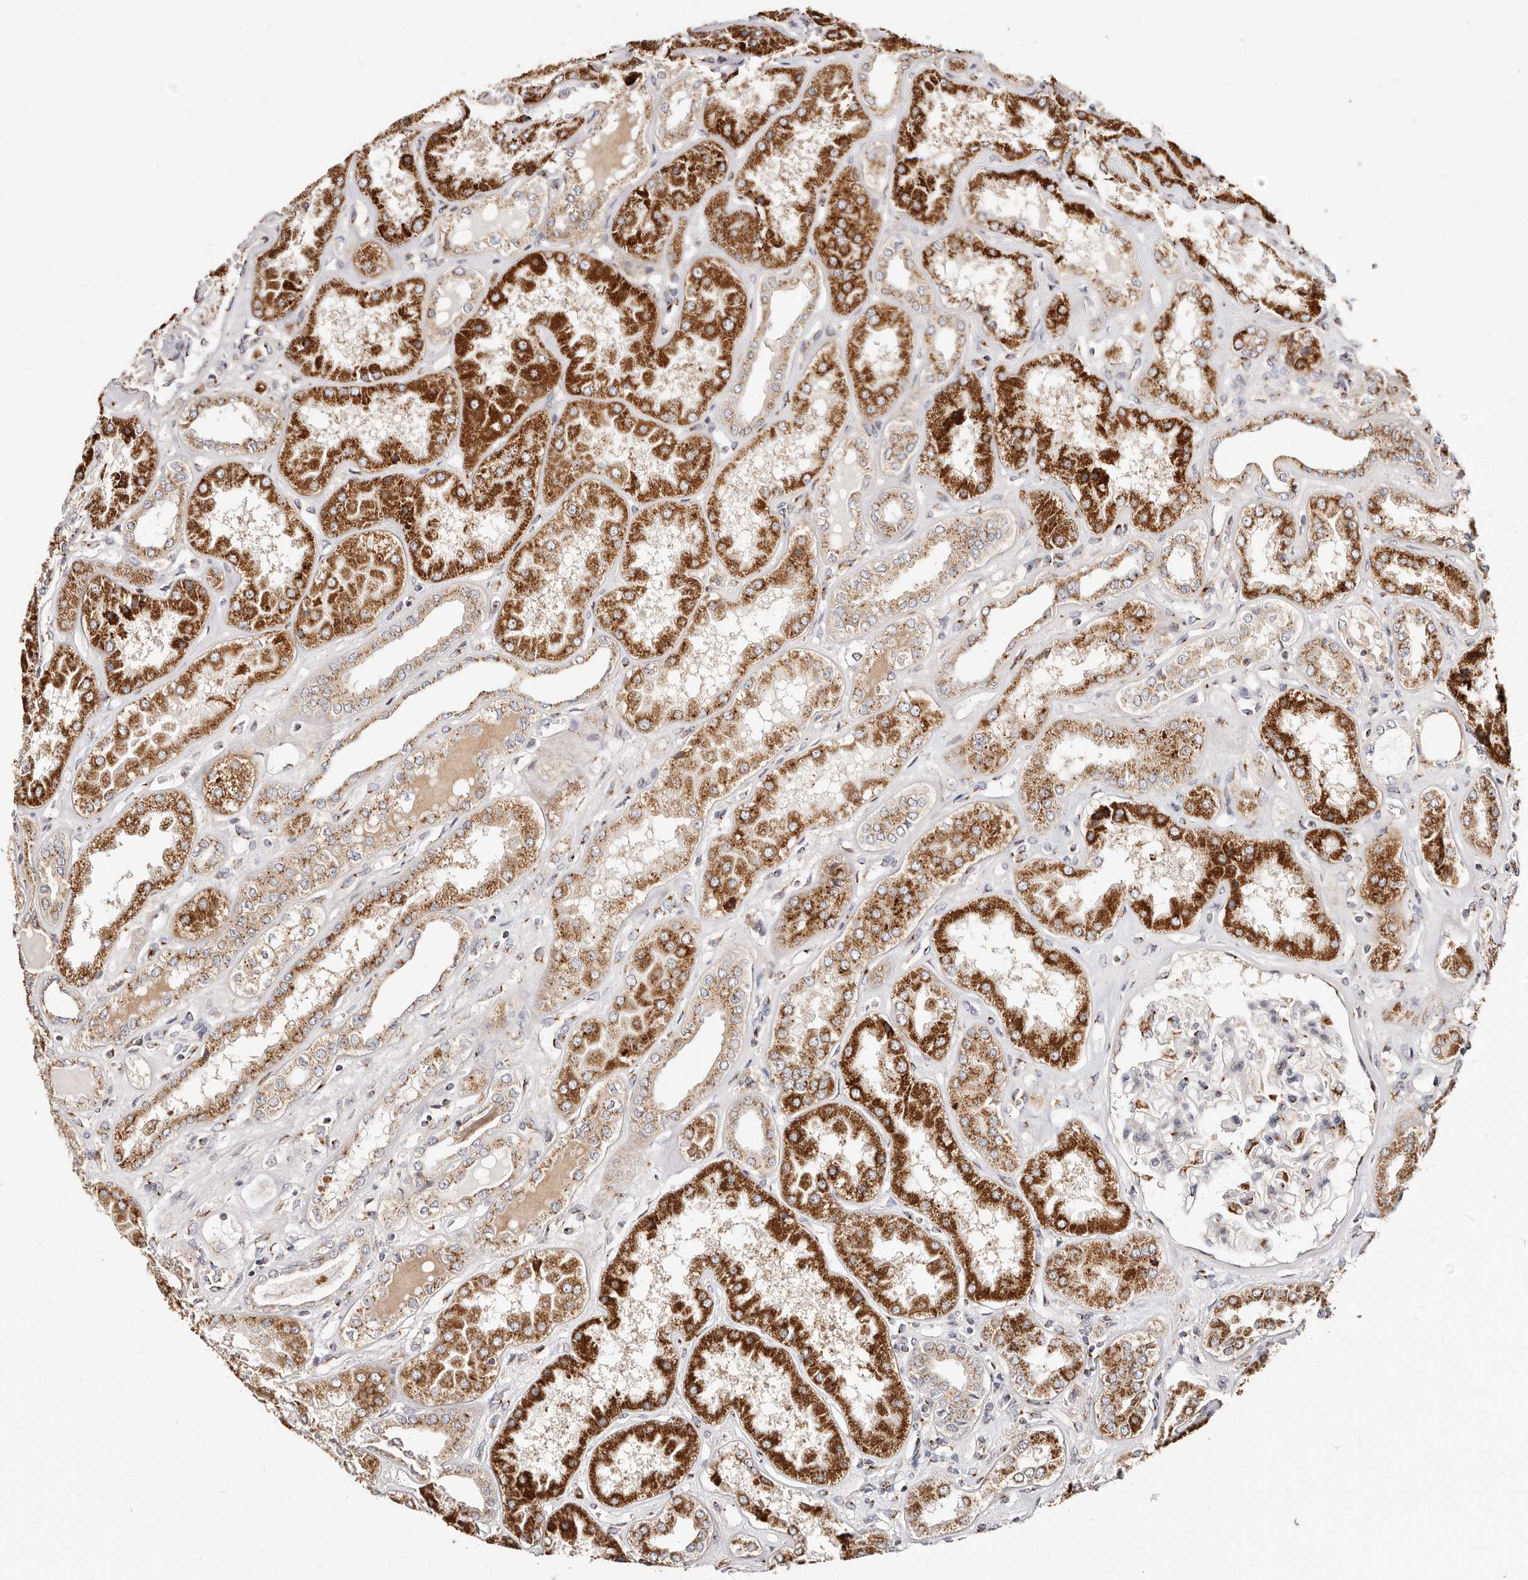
{"staining": {"intensity": "moderate", "quantity": "<25%", "location": "cytoplasmic/membranous"}, "tissue": "kidney", "cell_type": "Cells in glomeruli", "image_type": "normal", "snomed": [{"axis": "morphology", "description": "Normal tissue, NOS"}, {"axis": "topography", "description": "Kidney"}], "caption": "Protein expression analysis of normal human kidney reveals moderate cytoplasmic/membranous expression in approximately <25% of cells in glomeruli. The protein of interest is stained brown, and the nuclei are stained in blue (DAB IHC with brightfield microscopy, high magnification).", "gene": "MAPK6", "patient": {"sex": "female", "age": 56}}